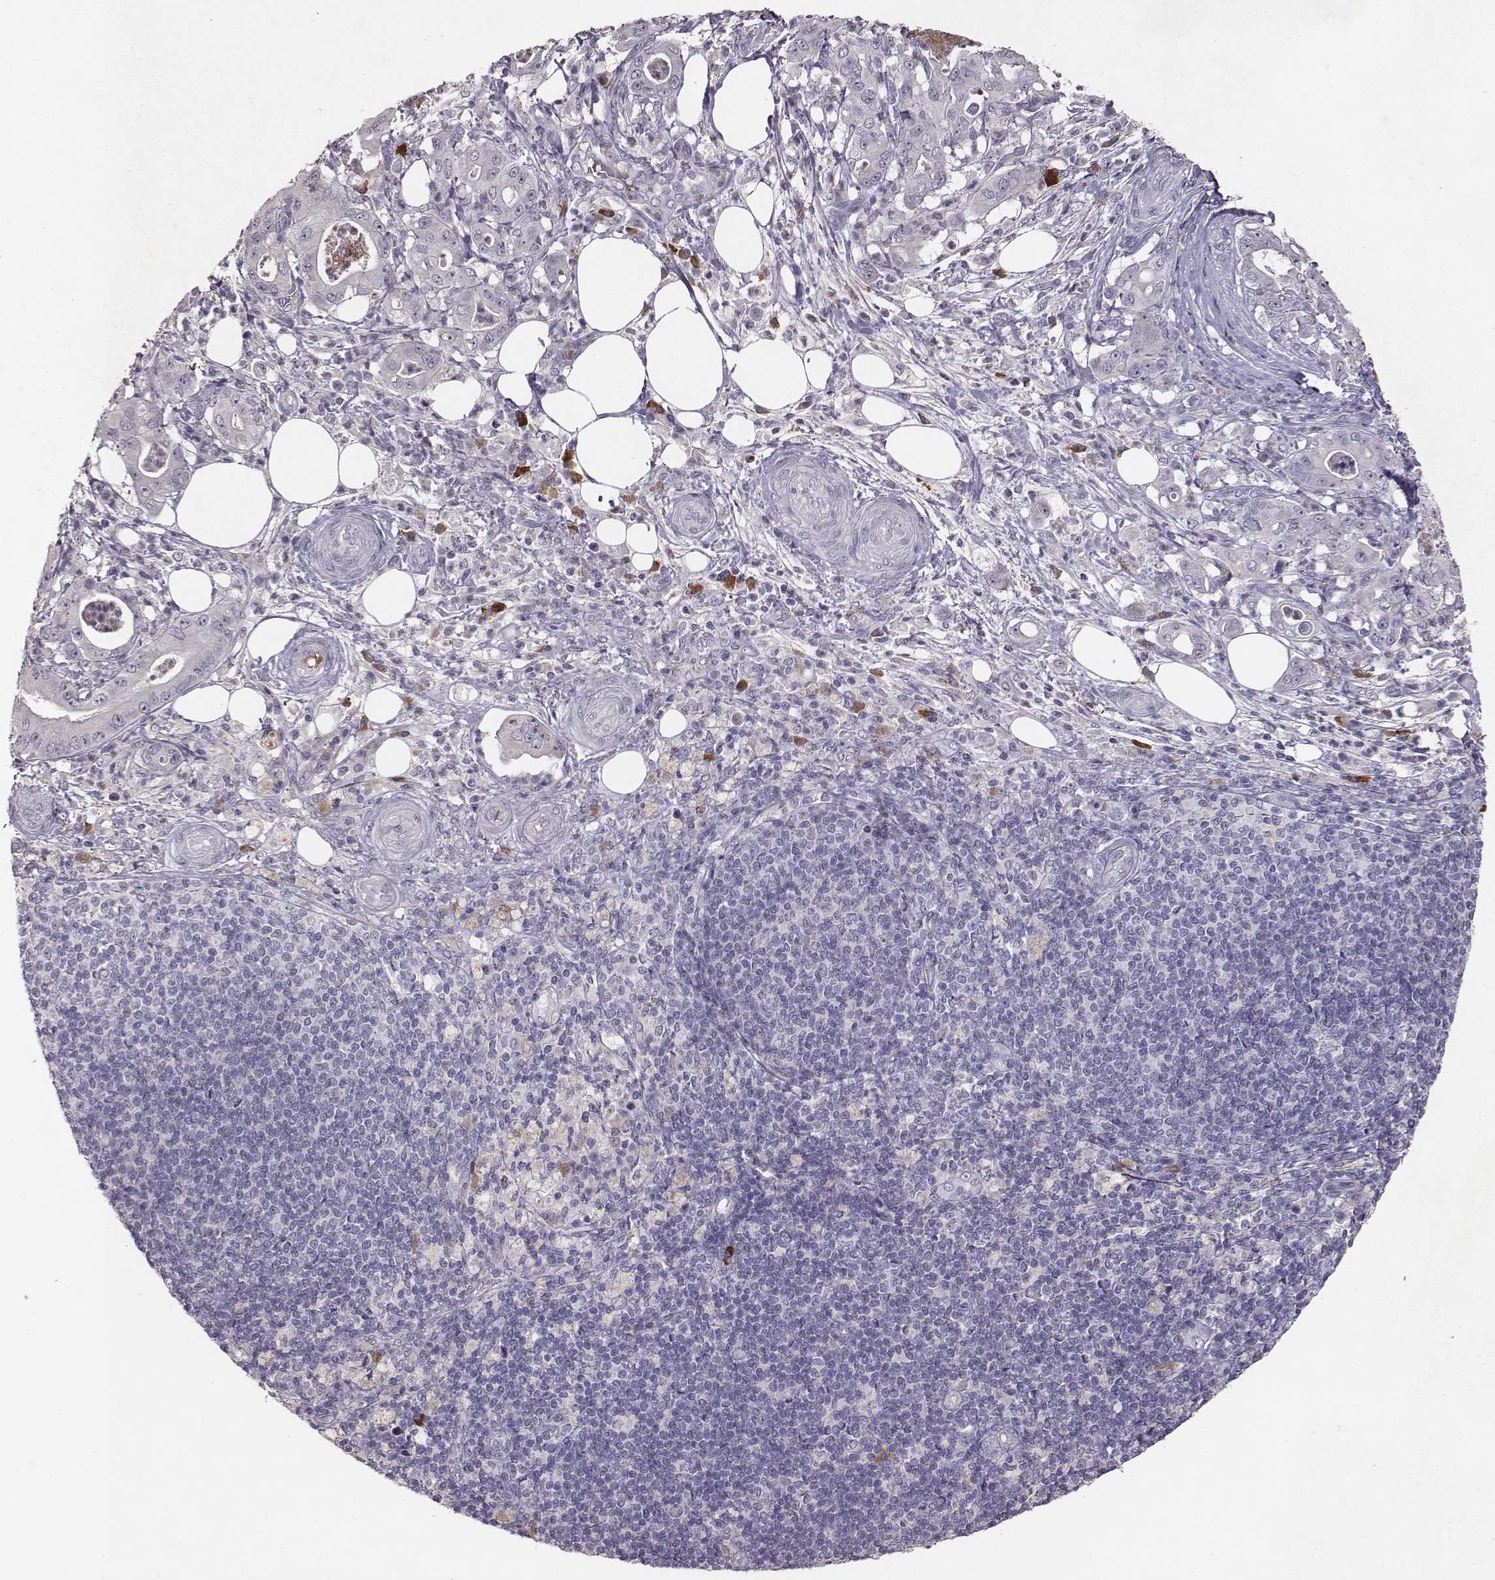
{"staining": {"intensity": "negative", "quantity": "none", "location": "none"}, "tissue": "pancreatic cancer", "cell_type": "Tumor cells", "image_type": "cancer", "snomed": [{"axis": "morphology", "description": "Adenocarcinoma, NOS"}, {"axis": "topography", "description": "Pancreas"}], "caption": "Immunohistochemical staining of adenocarcinoma (pancreatic) displays no significant positivity in tumor cells. (Stains: DAB IHC with hematoxylin counter stain, Microscopy: brightfield microscopy at high magnification).", "gene": "SLC22A6", "patient": {"sex": "male", "age": 71}}